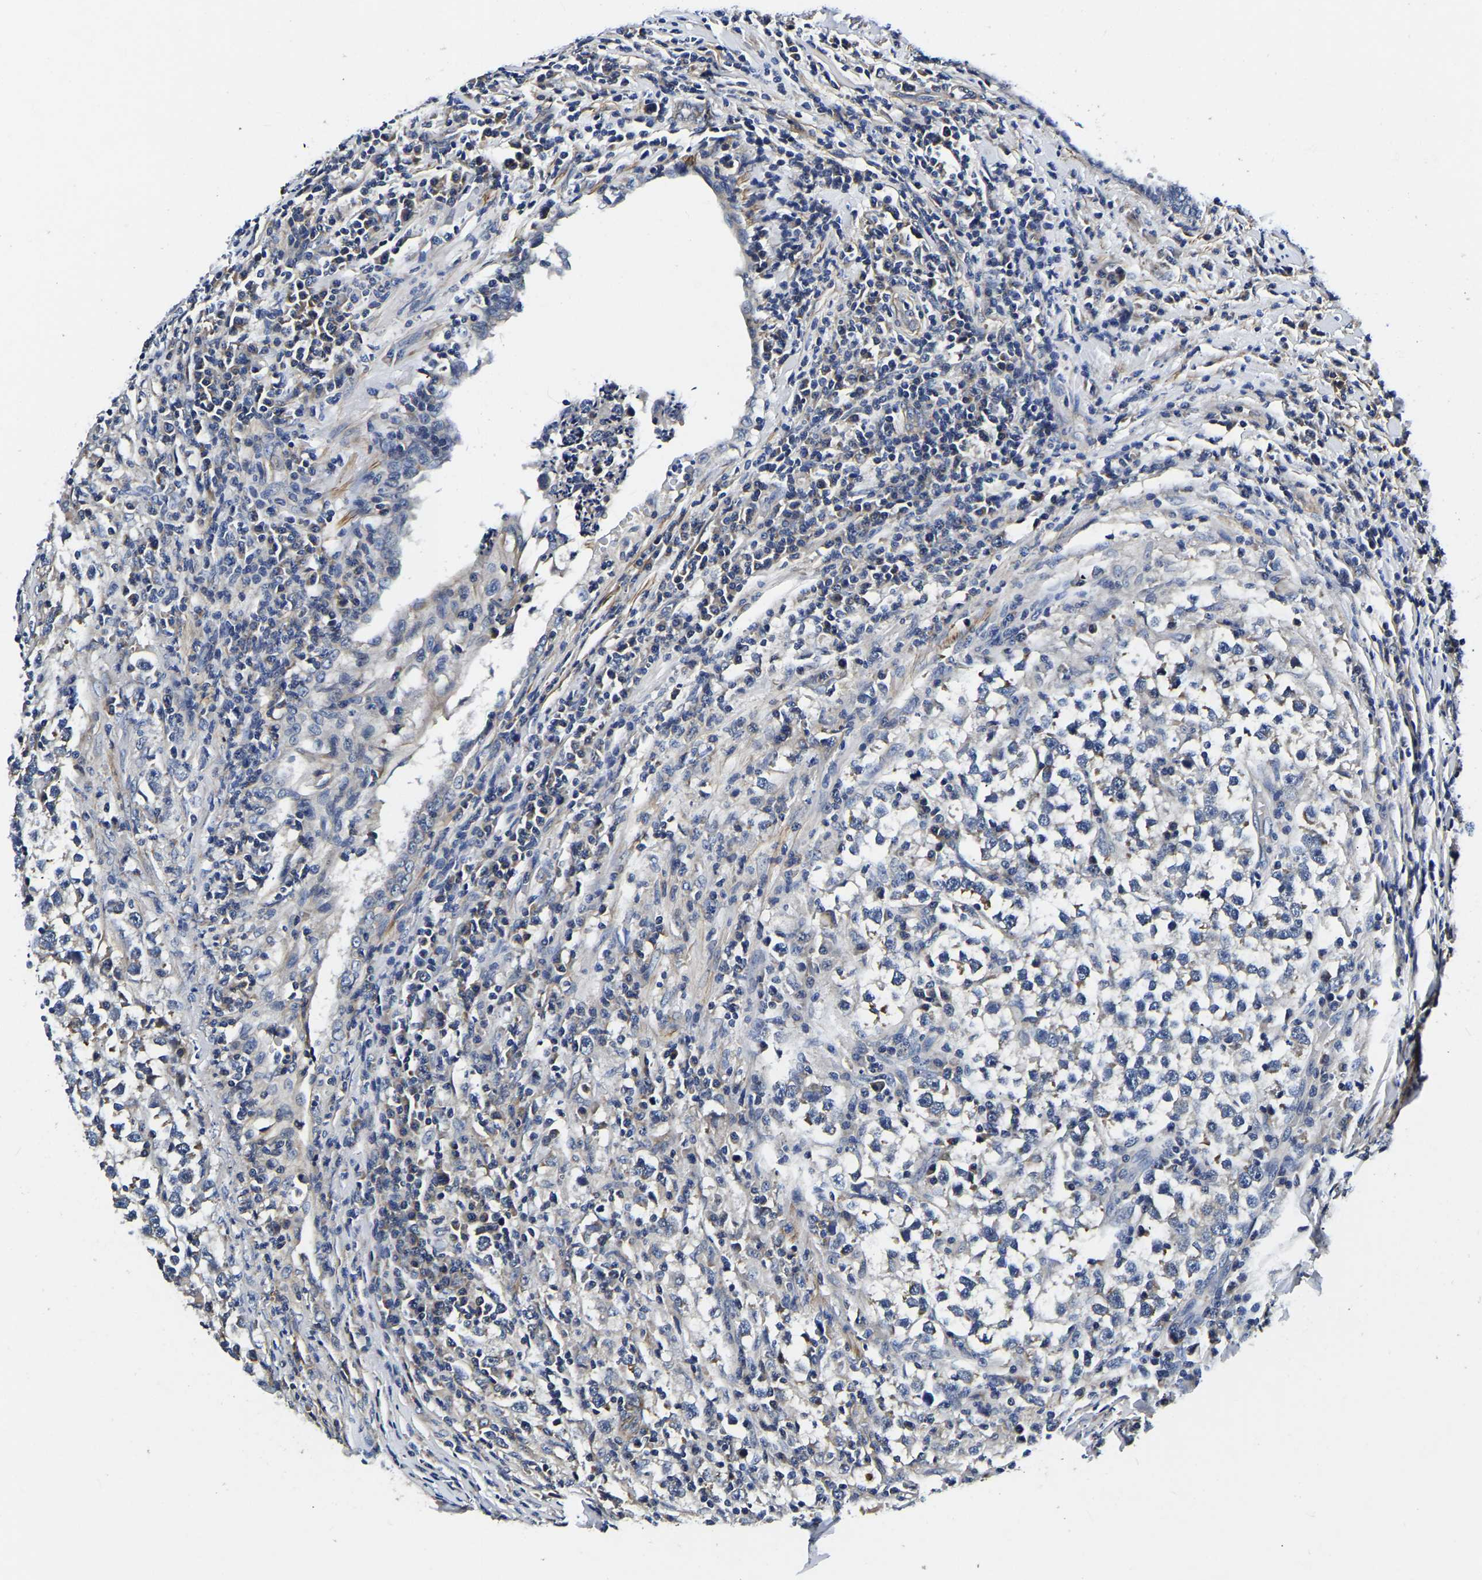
{"staining": {"intensity": "weak", "quantity": "<25%", "location": "cytoplasmic/membranous"}, "tissue": "testis cancer", "cell_type": "Tumor cells", "image_type": "cancer", "snomed": [{"axis": "morphology", "description": "Normal tissue, NOS"}, {"axis": "morphology", "description": "Seminoma, NOS"}, {"axis": "topography", "description": "Testis"}], "caption": "Micrograph shows no significant protein staining in tumor cells of testis cancer.", "gene": "KCTD17", "patient": {"sex": "male", "age": 43}}